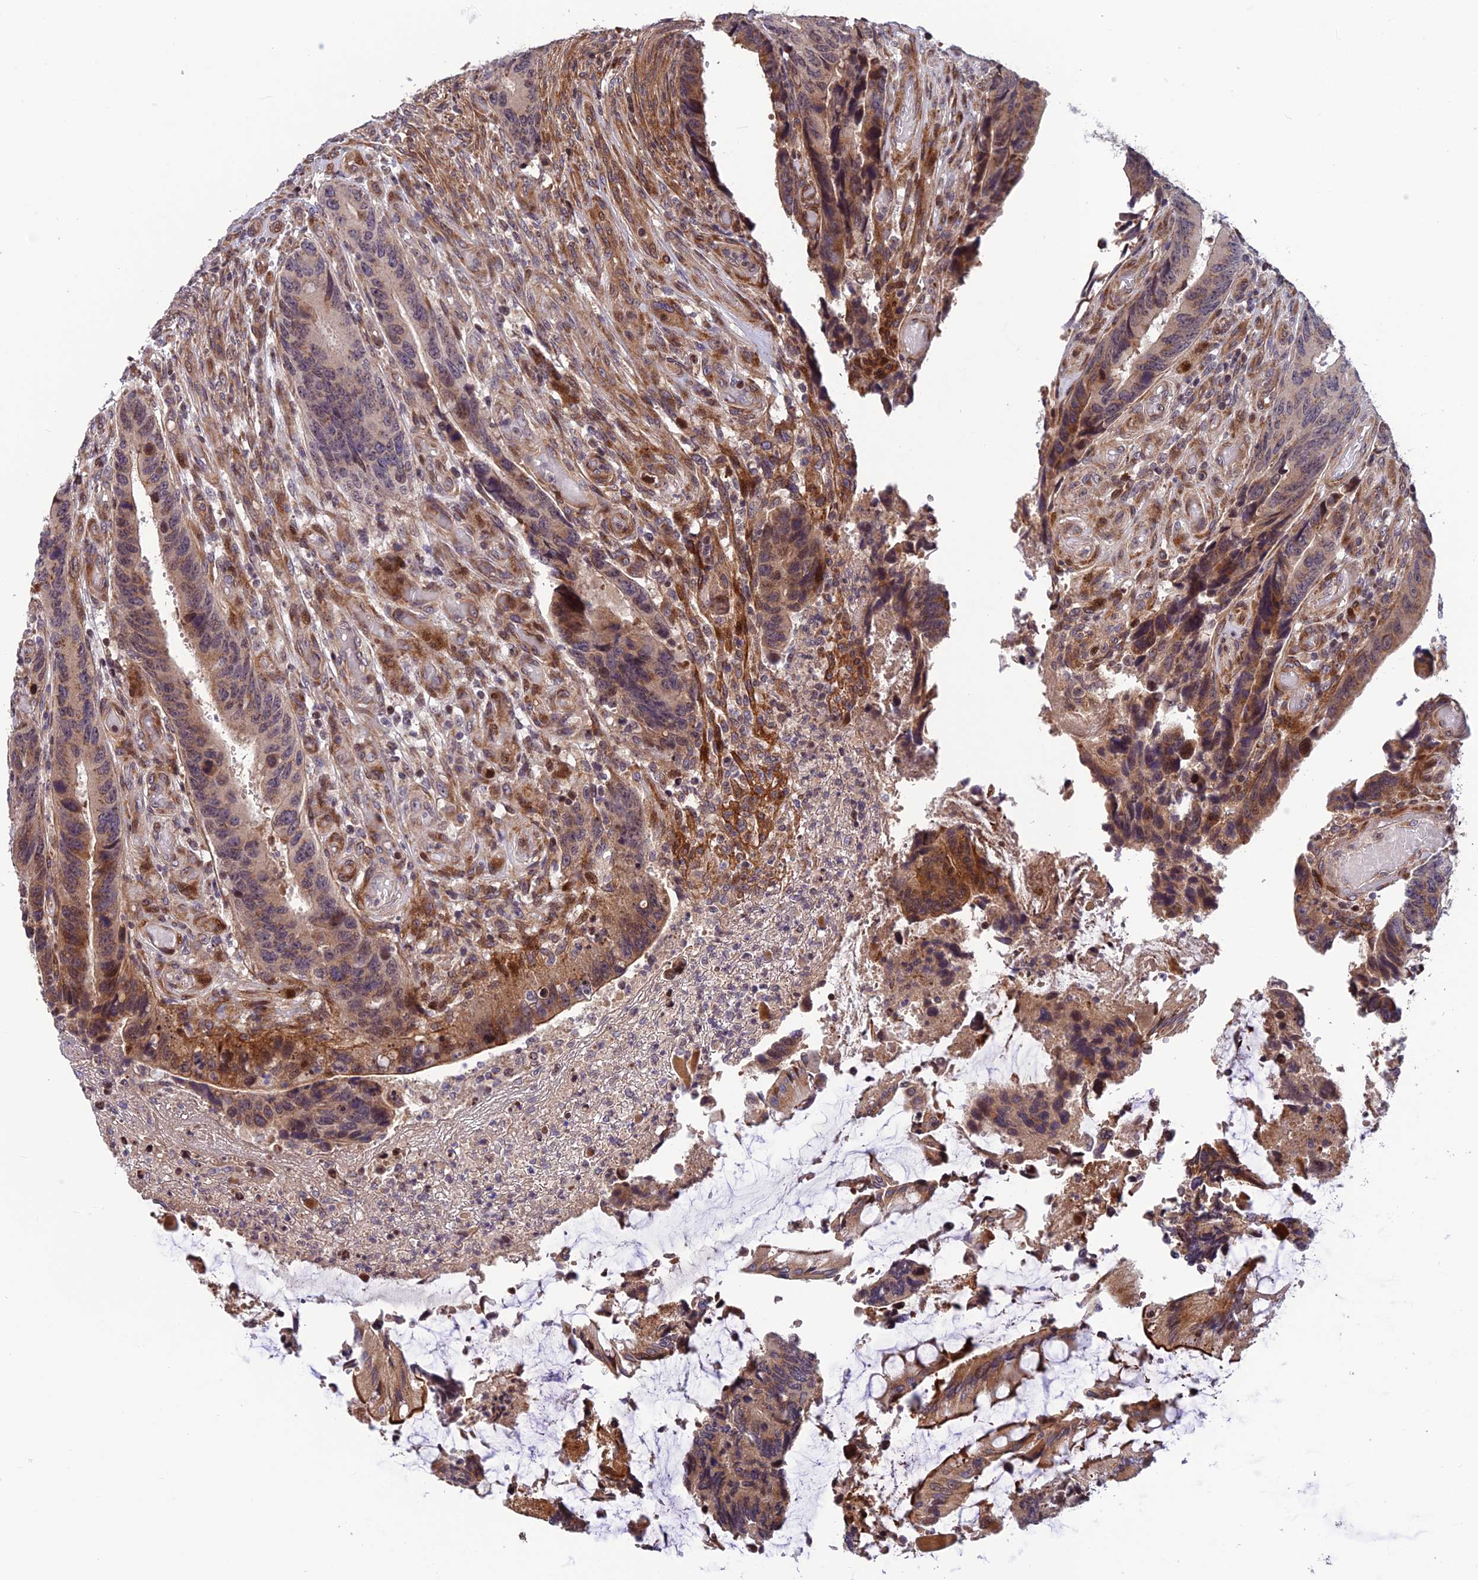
{"staining": {"intensity": "moderate", "quantity": "<25%", "location": "cytoplasmic/membranous"}, "tissue": "colorectal cancer", "cell_type": "Tumor cells", "image_type": "cancer", "snomed": [{"axis": "morphology", "description": "Adenocarcinoma, NOS"}, {"axis": "topography", "description": "Colon"}], "caption": "Protein staining reveals moderate cytoplasmic/membranous staining in about <25% of tumor cells in colorectal cancer (adenocarcinoma).", "gene": "SMIM7", "patient": {"sex": "male", "age": 87}}